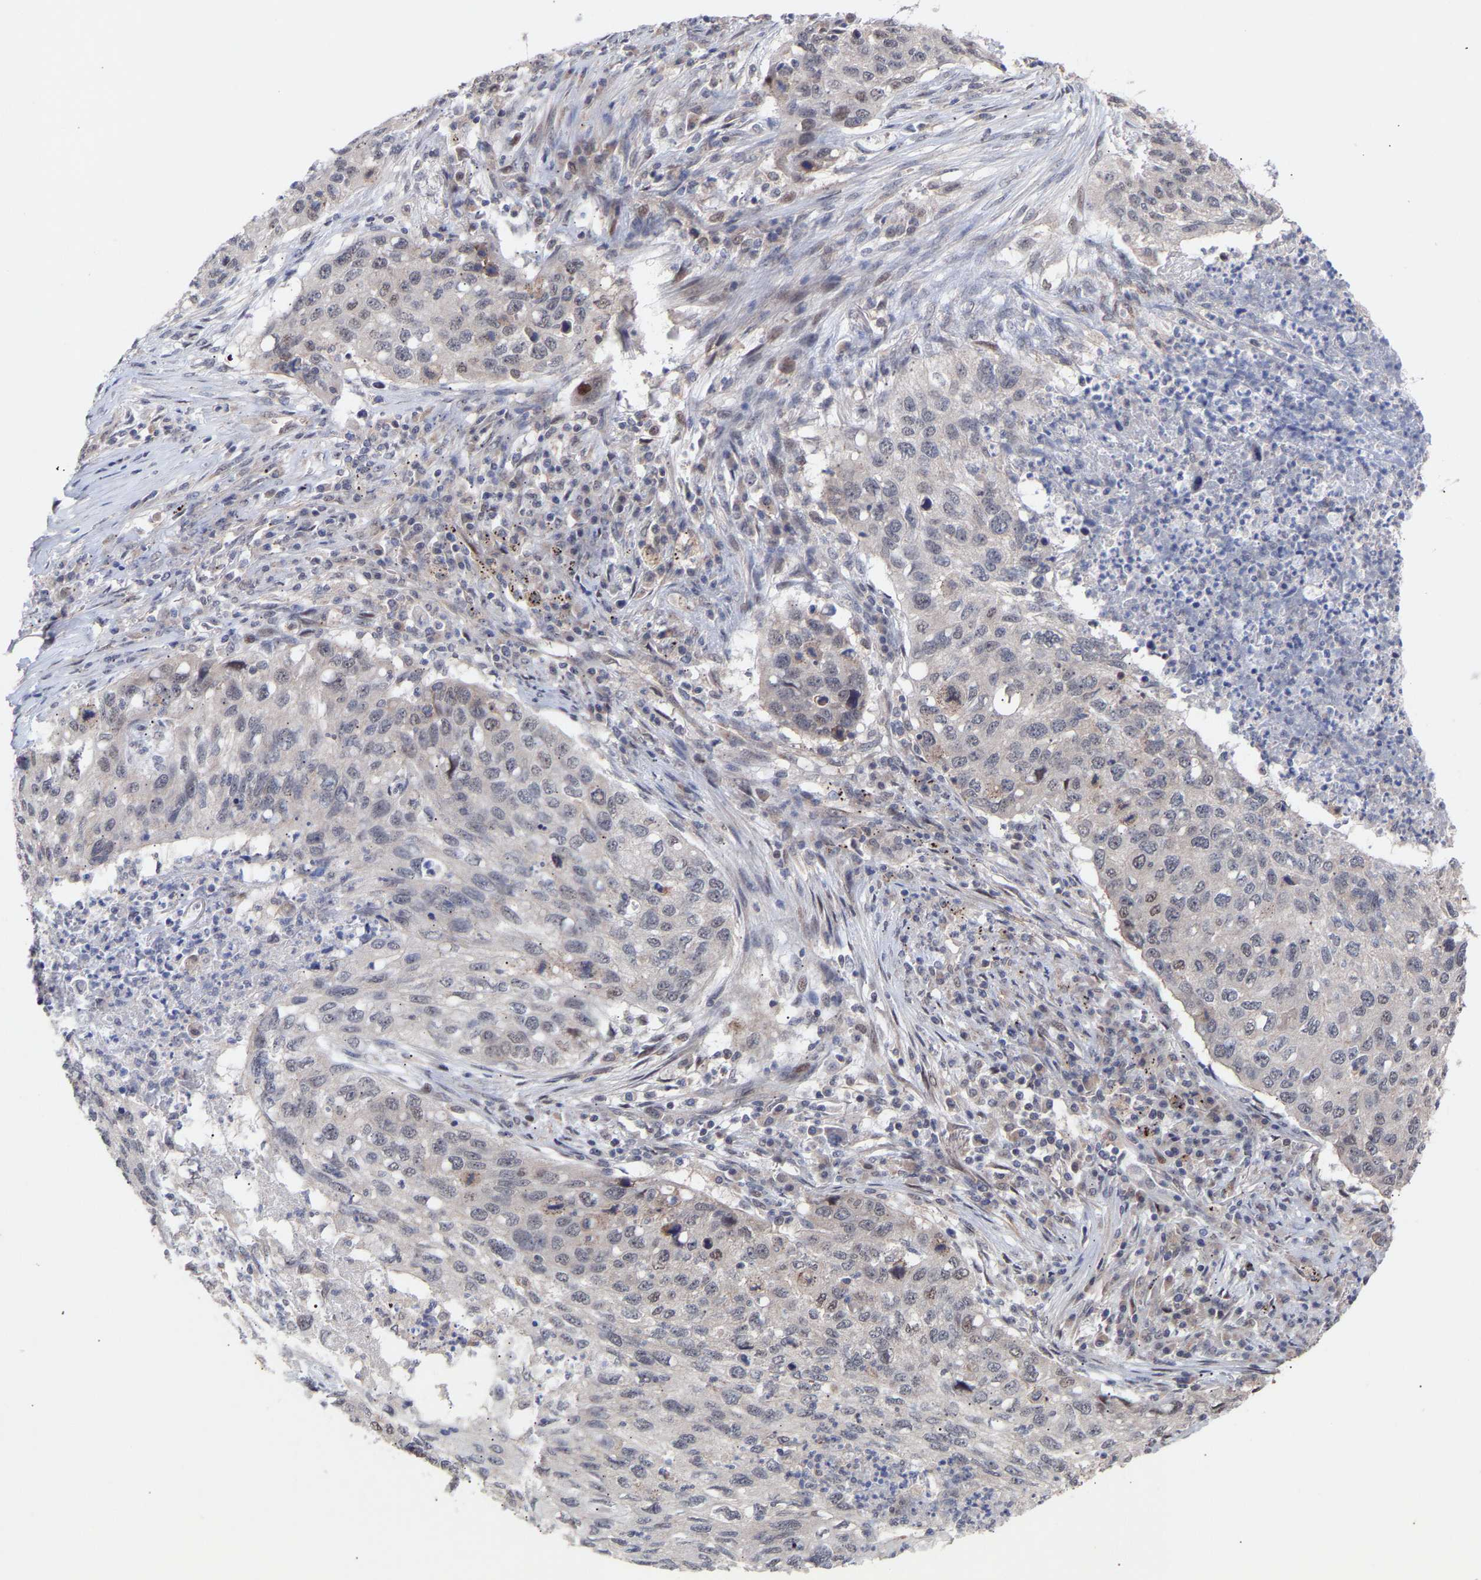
{"staining": {"intensity": "negative", "quantity": "none", "location": "none"}, "tissue": "lung cancer", "cell_type": "Tumor cells", "image_type": "cancer", "snomed": [{"axis": "morphology", "description": "Squamous cell carcinoma, NOS"}, {"axis": "topography", "description": "Lung"}], "caption": "Tumor cells show no significant protein positivity in lung squamous cell carcinoma.", "gene": "PDLIM5", "patient": {"sex": "female", "age": 63}}